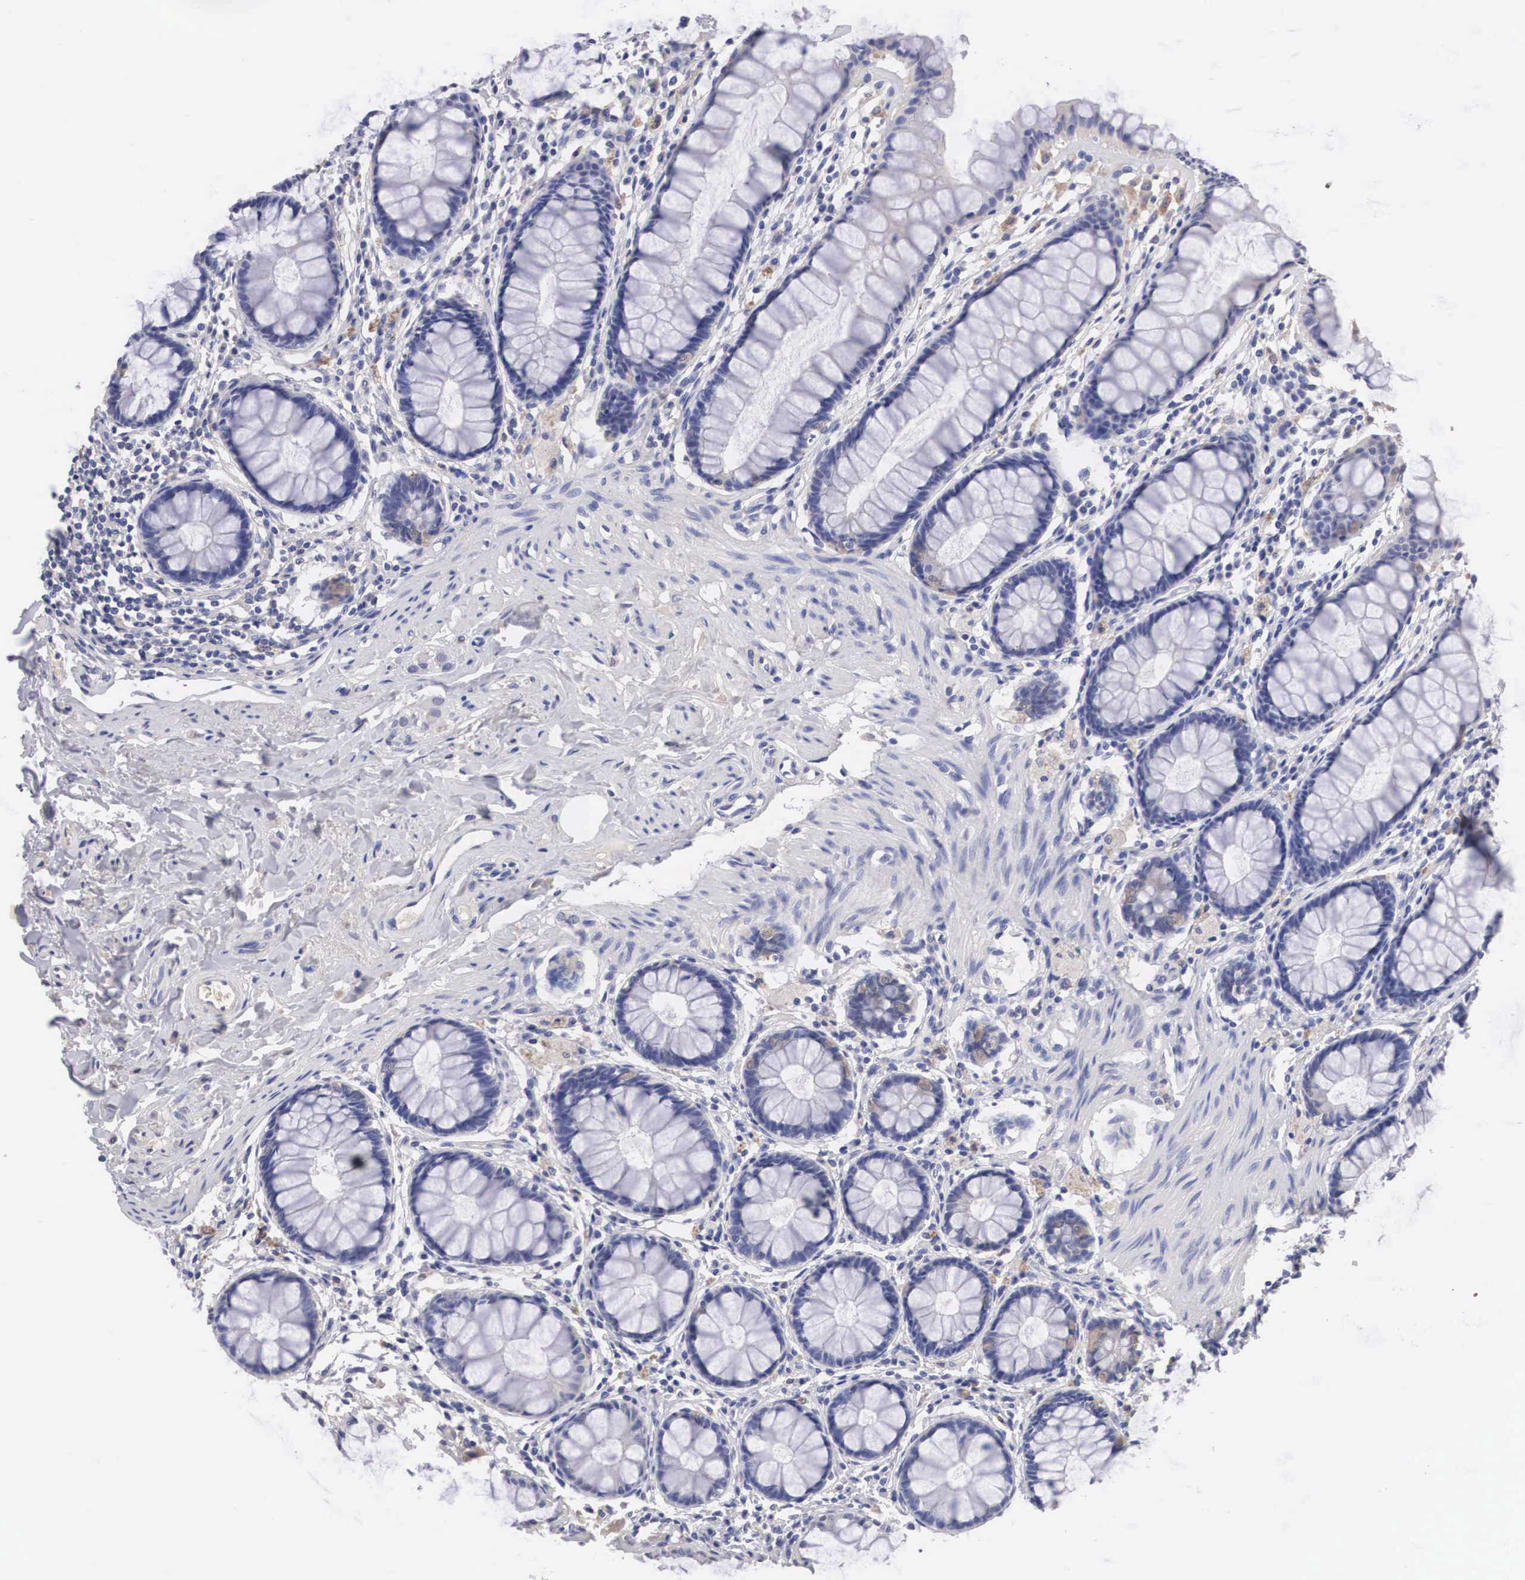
{"staining": {"intensity": "weak", "quantity": "<25%", "location": "cytoplasmic/membranous"}, "tissue": "rectum", "cell_type": "Glandular cells", "image_type": "normal", "snomed": [{"axis": "morphology", "description": "Normal tissue, NOS"}, {"axis": "topography", "description": "Rectum"}], "caption": "There is no significant expression in glandular cells of rectum. Brightfield microscopy of immunohistochemistry stained with DAB (brown) and hematoxylin (blue), captured at high magnification.", "gene": "ABHD4", "patient": {"sex": "male", "age": 86}}